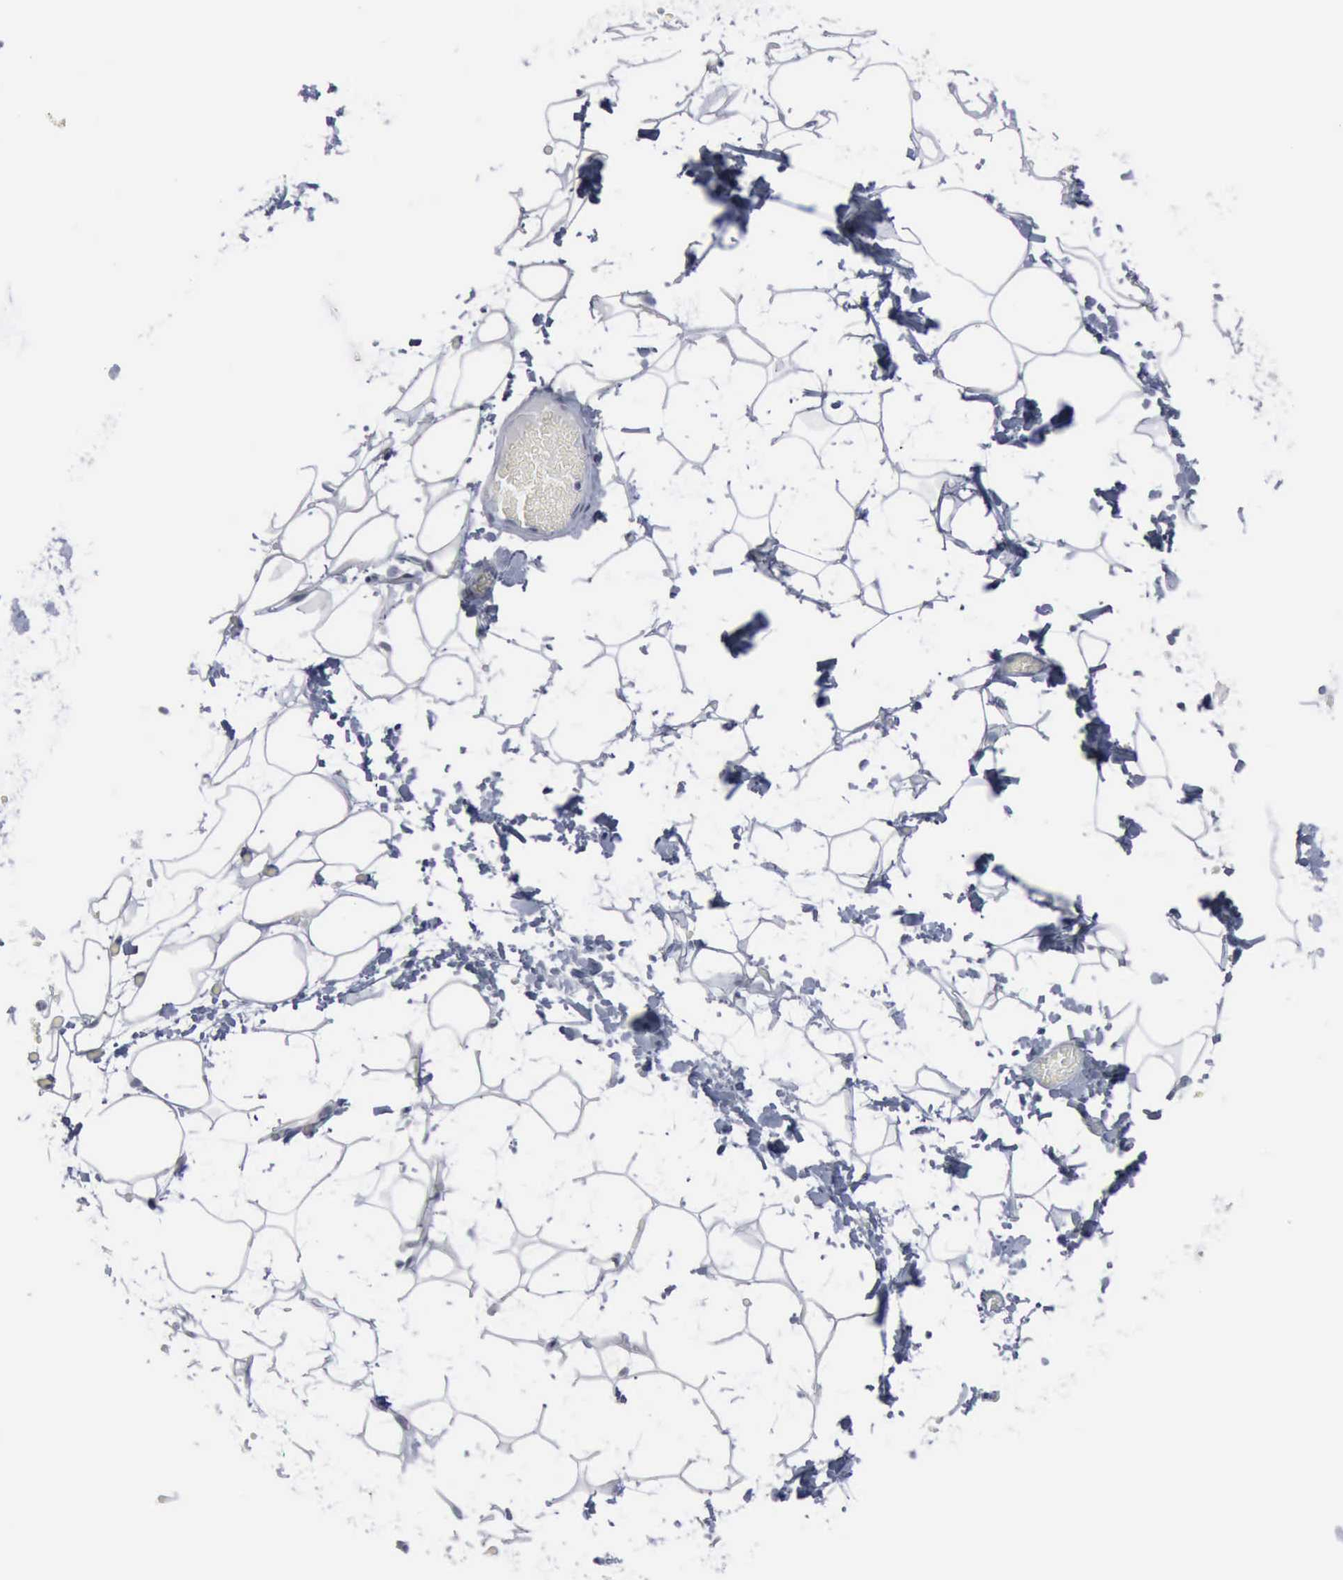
{"staining": {"intensity": "negative", "quantity": "none", "location": "none"}, "tissue": "adipose tissue", "cell_type": "Adipocytes", "image_type": "normal", "snomed": [{"axis": "morphology", "description": "Normal tissue, NOS"}, {"axis": "morphology", "description": "Fibrosis, NOS"}, {"axis": "topography", "description": "Breast"}], "caption": "IHC photomicrograph of normal adipose tissue: adipose tissue stained with DAB shows no significant protein expression in adipocytes.", "gene": "MCM5", "patient": {"sex": "female", "age": 24}}